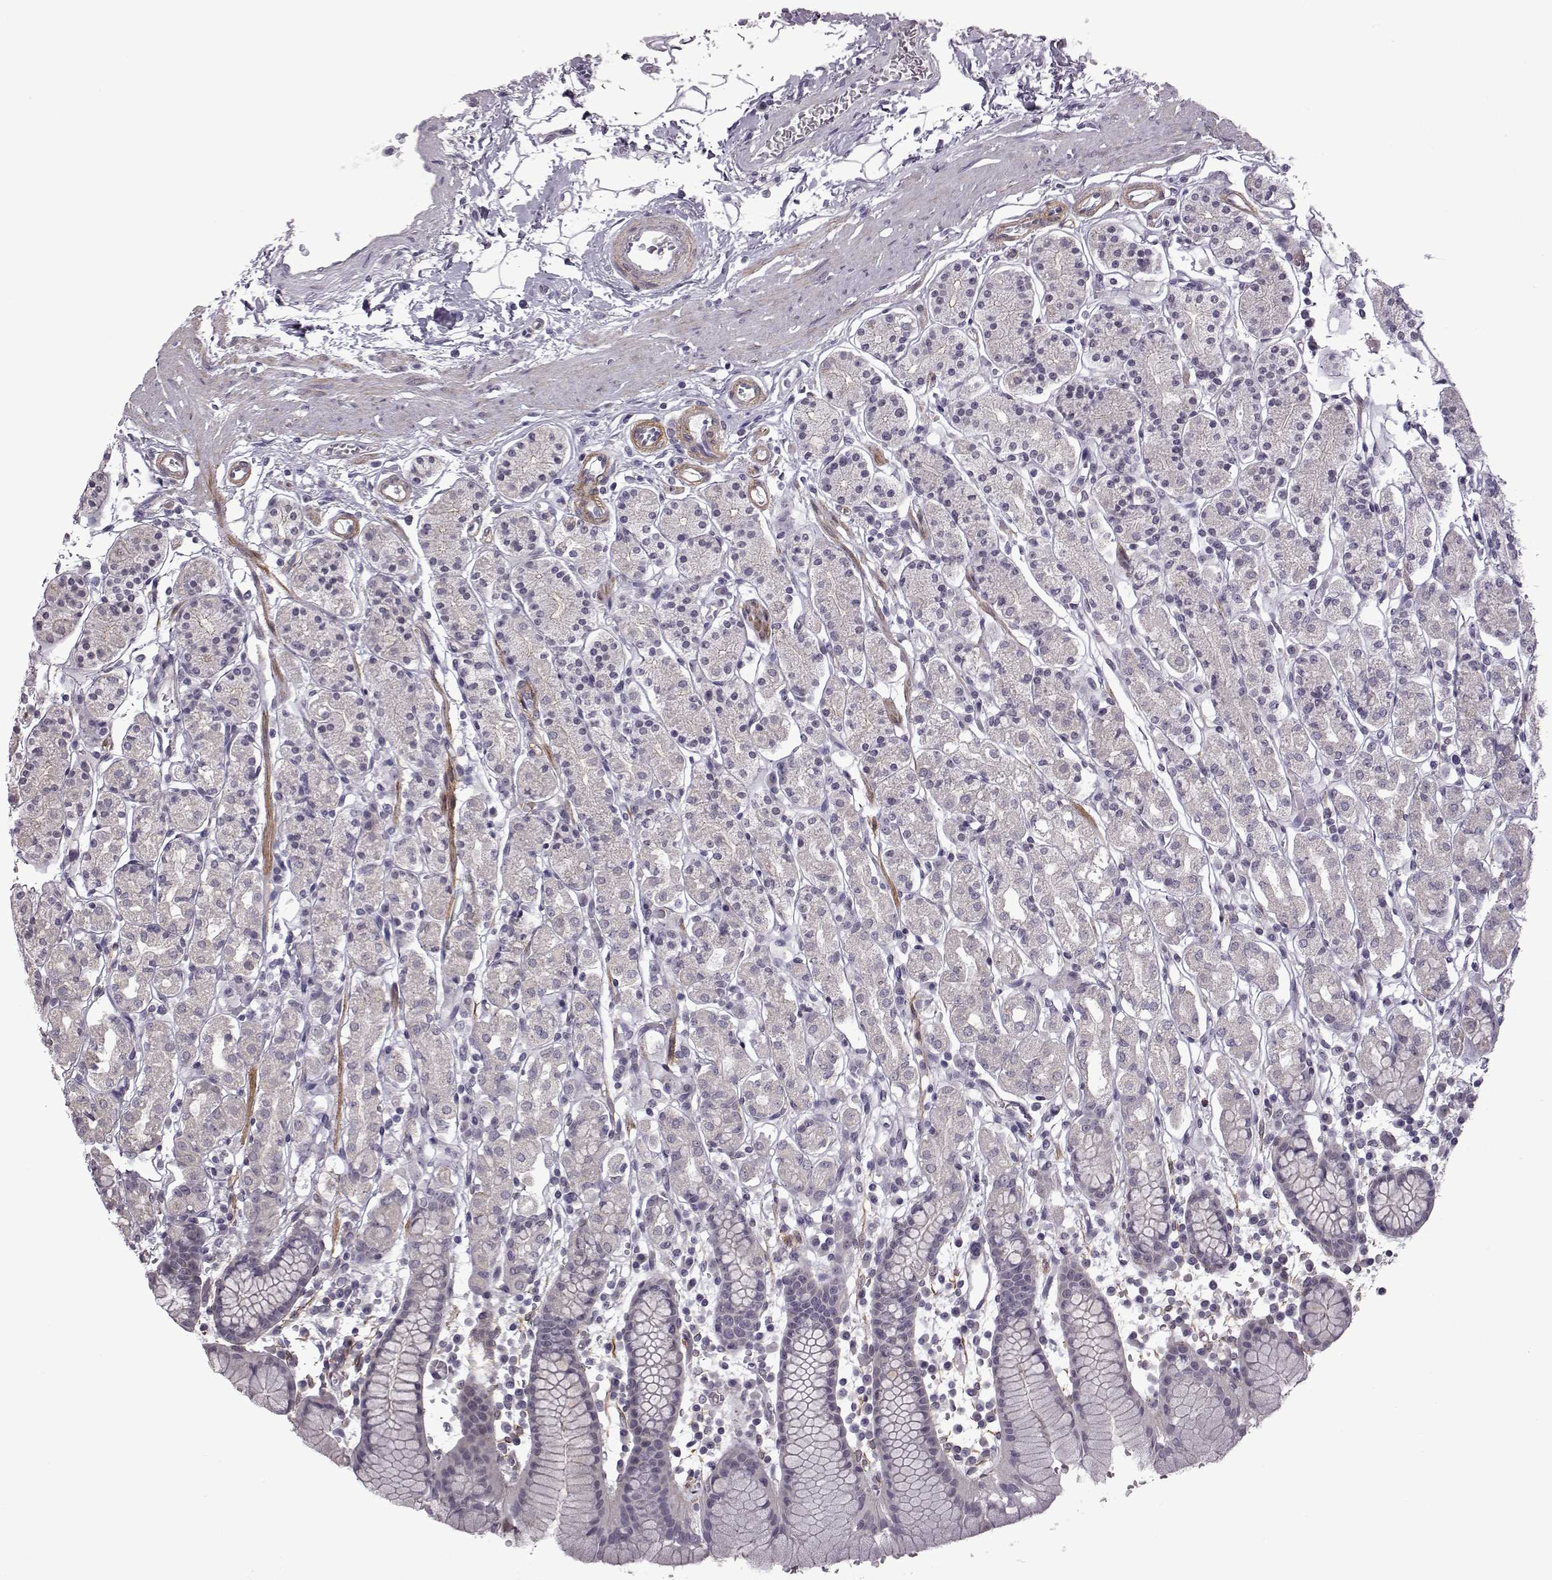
{"staining": {"intensity": "negative", "quantity": "none", "location": "none"}, "tissue": "stomach", "cell_type": "Glandular cells", "image_type": "normal", "snomed": [{"axis": "morphology", "description": "Normal tissue, NOS"}, {"axis": "topography", "description": "Stomach, upper"}, {"axis": "topography", "description": "Stomach"}], "caption": "Immunohistochemistry micrograph of benign human stomach stained for a protein (brown), which displays no positivity in glandular cells.", "gene": "SYNPO2", "patient": {"sex": "male", "age": 62}}